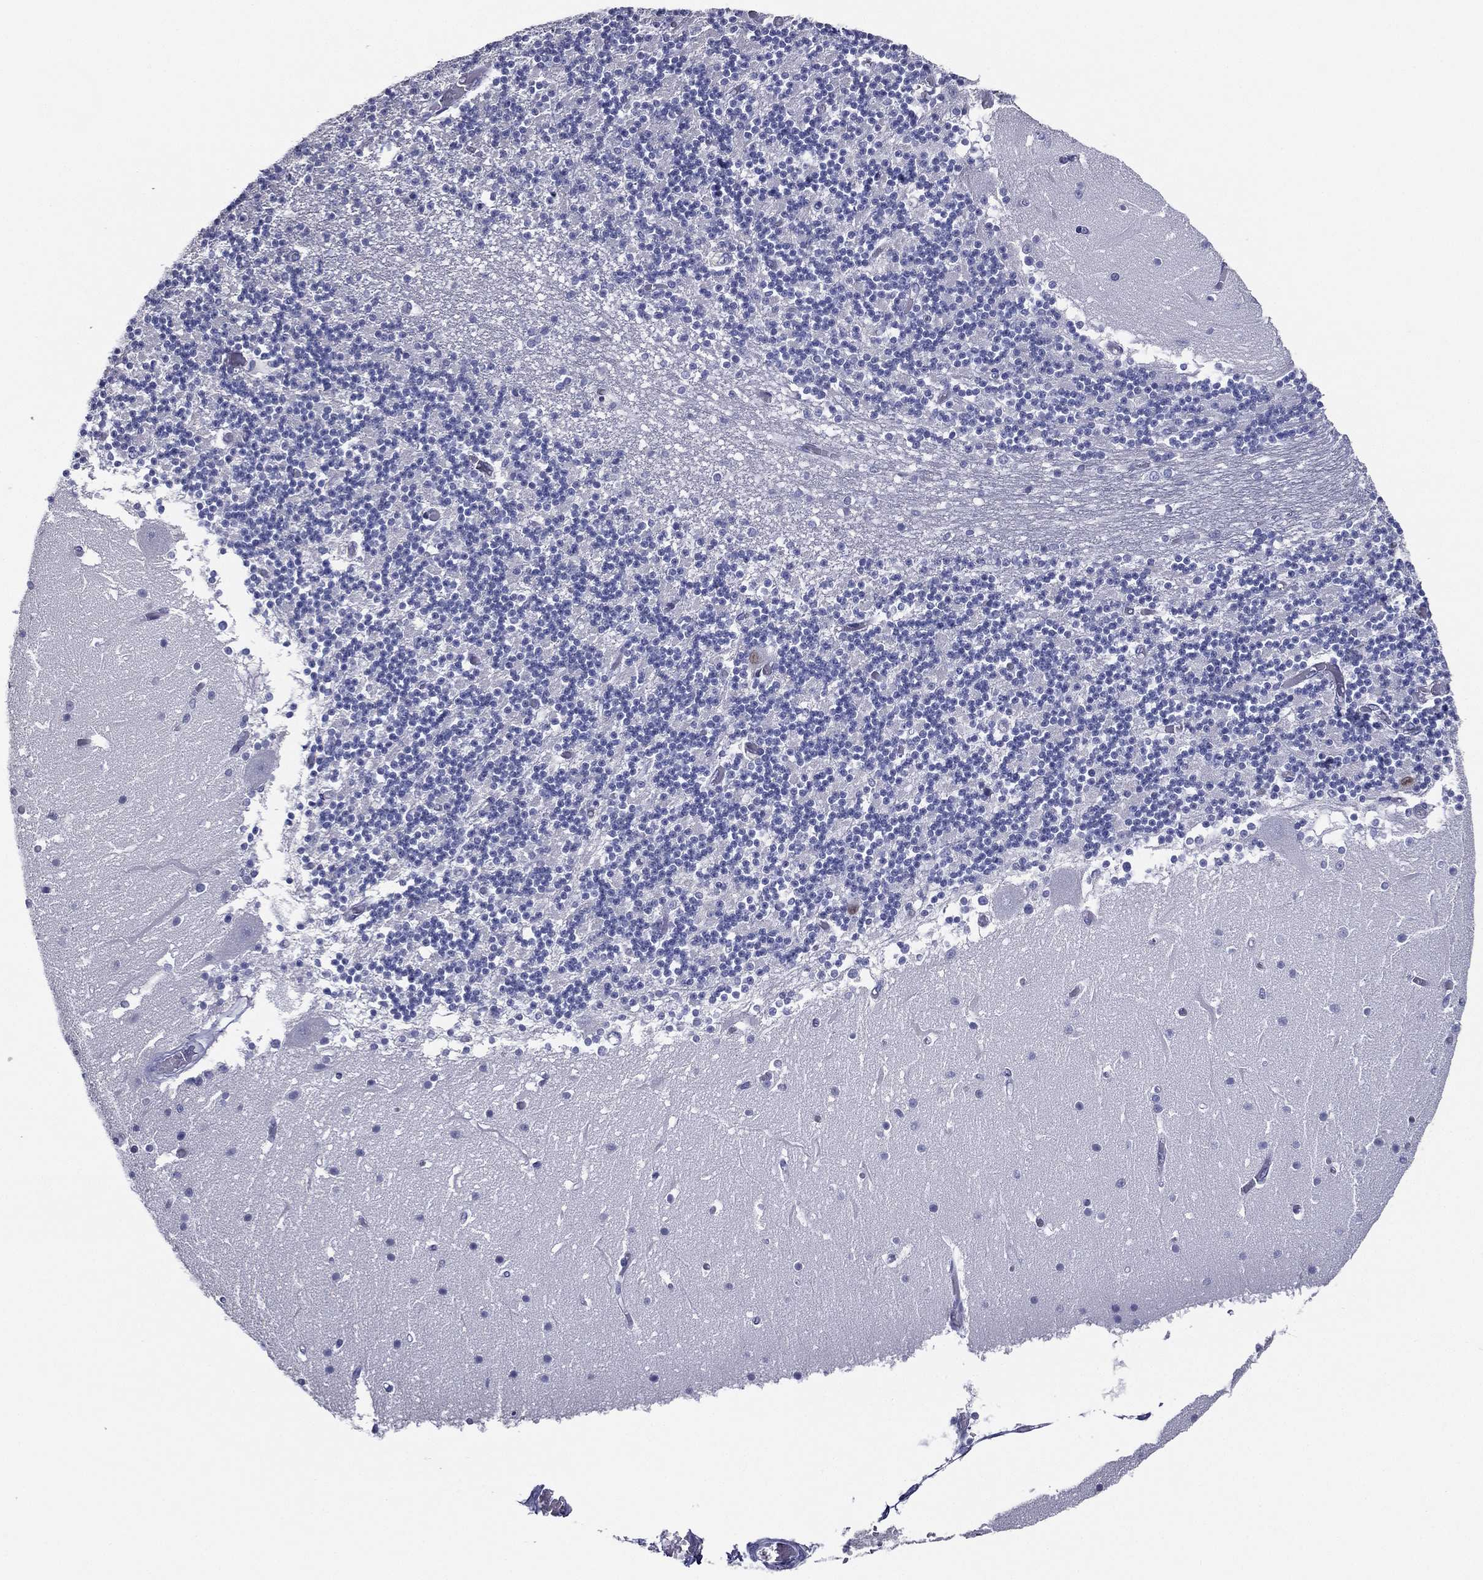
{"staining": {"intensity": "negative", "quantity": "none", "location": "none"}, "tissue": "cerebellum", "cell_type": "Cells in granular layer", "image_type": "normal", "snomed": [{"axis": "morphology", "description": "Normal tissue, NOS"}, {"axis": "topography", "description": "Cerebellum"}], "caption": "Cells in granular layer show no significant protein expression in benign cerebellum.", "gene": "TFAP2A", "patient": {"sex": "female", "age": 28}}